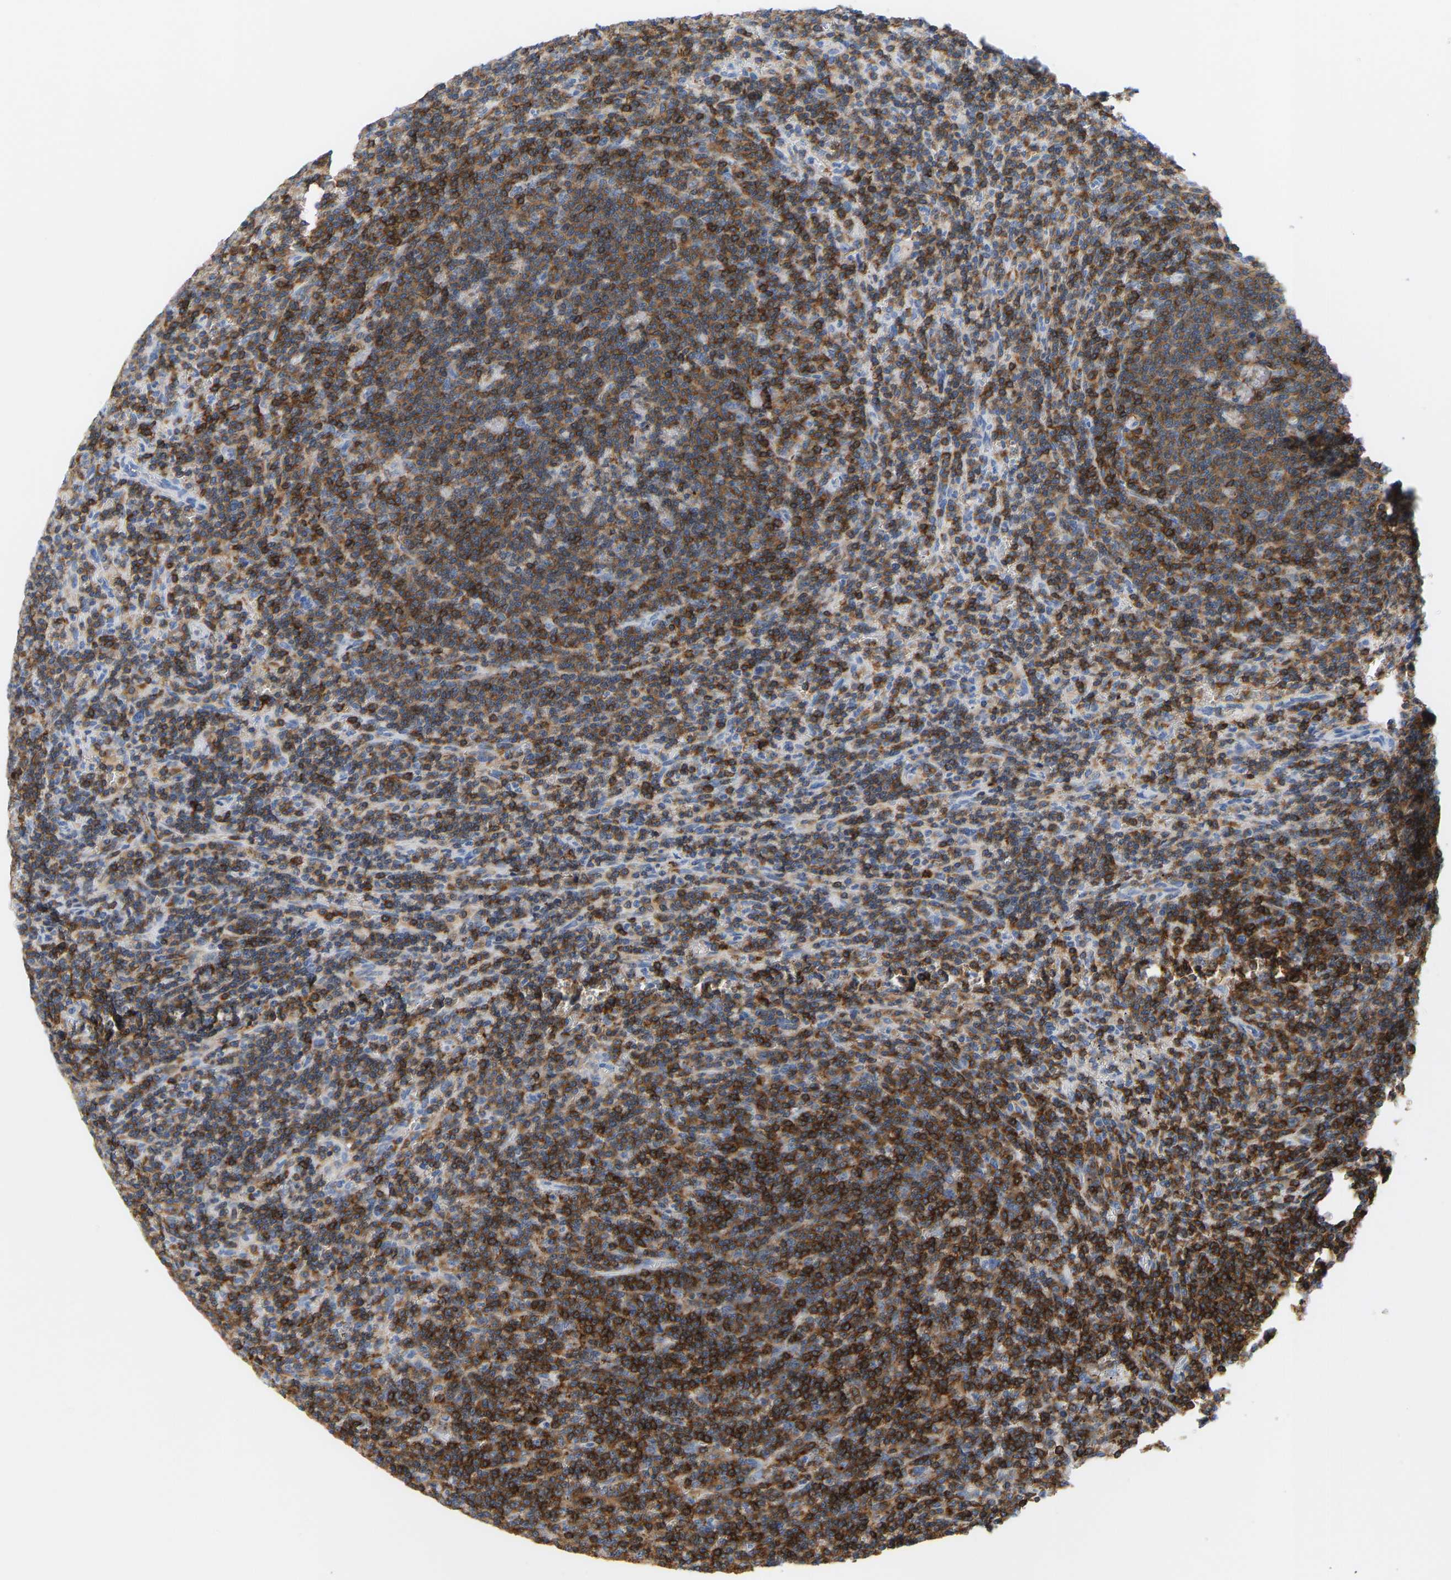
{"staining": {"intensity": "moderate", "quantity": ">75%", "location": "cytoplasmic/membranous"}, "tissue": "lymphoma", "cell_type": "Tumor cells", "image_type": "cancer", "snomed": [{"axis": "morphology", "description": "Malignant lymphoma, non-Hodgkin's type, Low grade"}, {"axis": "topography", "description": "Spleen"}], "caption": "Brown immunohistochemical staining in malignant lymphoma, non-Hodgkin's type (low-grade) reveals moderate cytoplasmic/membranous staining in approximately >75% of tumor cells. The staining was performed using DAB, with brown indicating positive protein expression. Nuclei are stained blue with hematoxylin.", "gene": "EVL", "patient": {"sex": "female", "age": 50}}